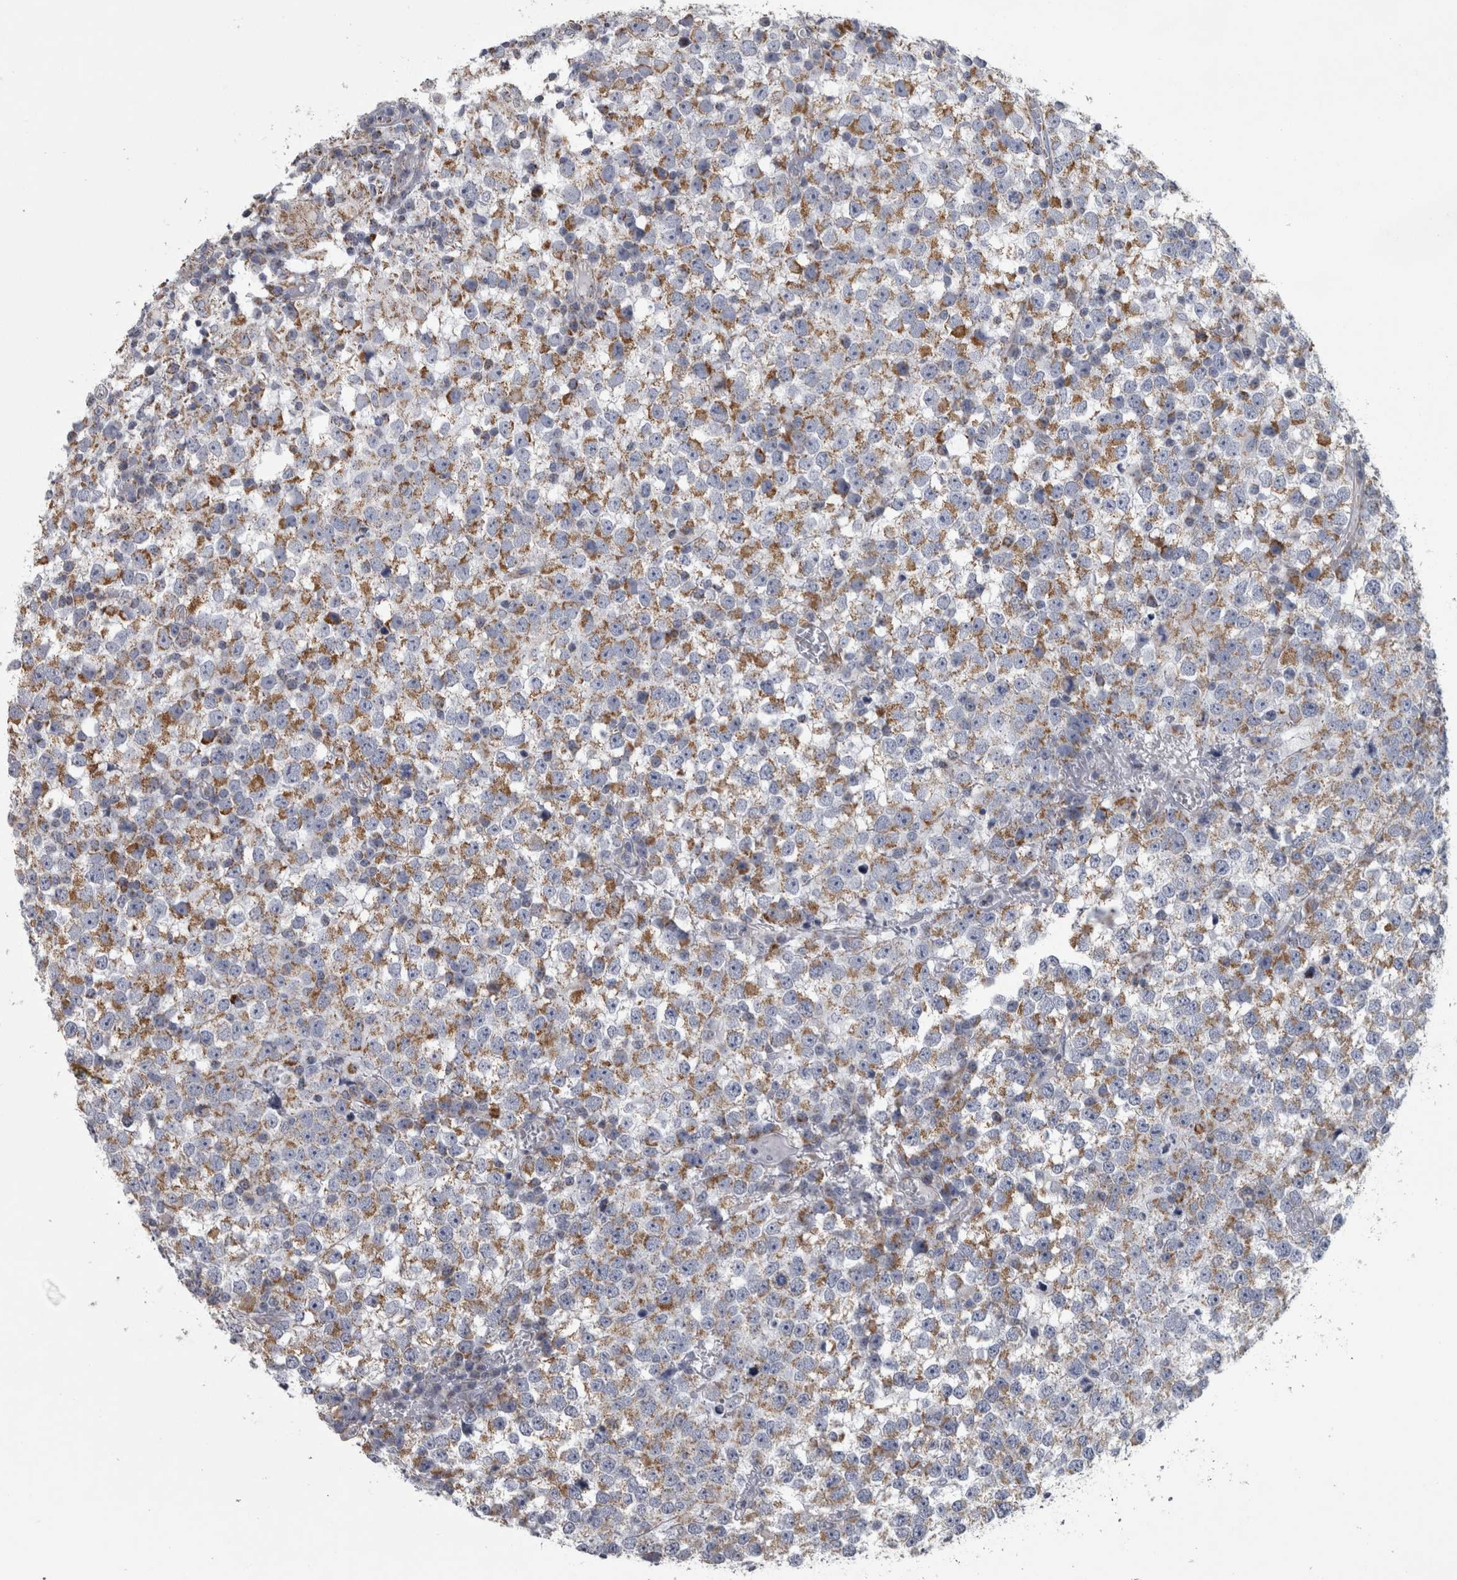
{"staining": {"intensity": "moderate", "quantity": ">75%", "location": "cytoplasmic/membranous"}, "tissue": "testis cancer", "cell_type": "Tumor cells", "image_type": "cancer", "snomed": [{"axis": "morphology", "description": "Seminoma, NOS"}, {"axis": "topography", "description": "Testis"}], "caption": "Seminoma (testis) was stained to show a protein in brown. There is medium levels of moderate cytoplasmic/membranous positivity in about >75% of tumor cells. Using DAB (3,3'-diaminobenzidine) (brown) and hematoxylin (blue) stains, captured at high magnification using brightfield microscopy.", "gene": "DBT", "patient": {"sex": "male", "age": 65}}